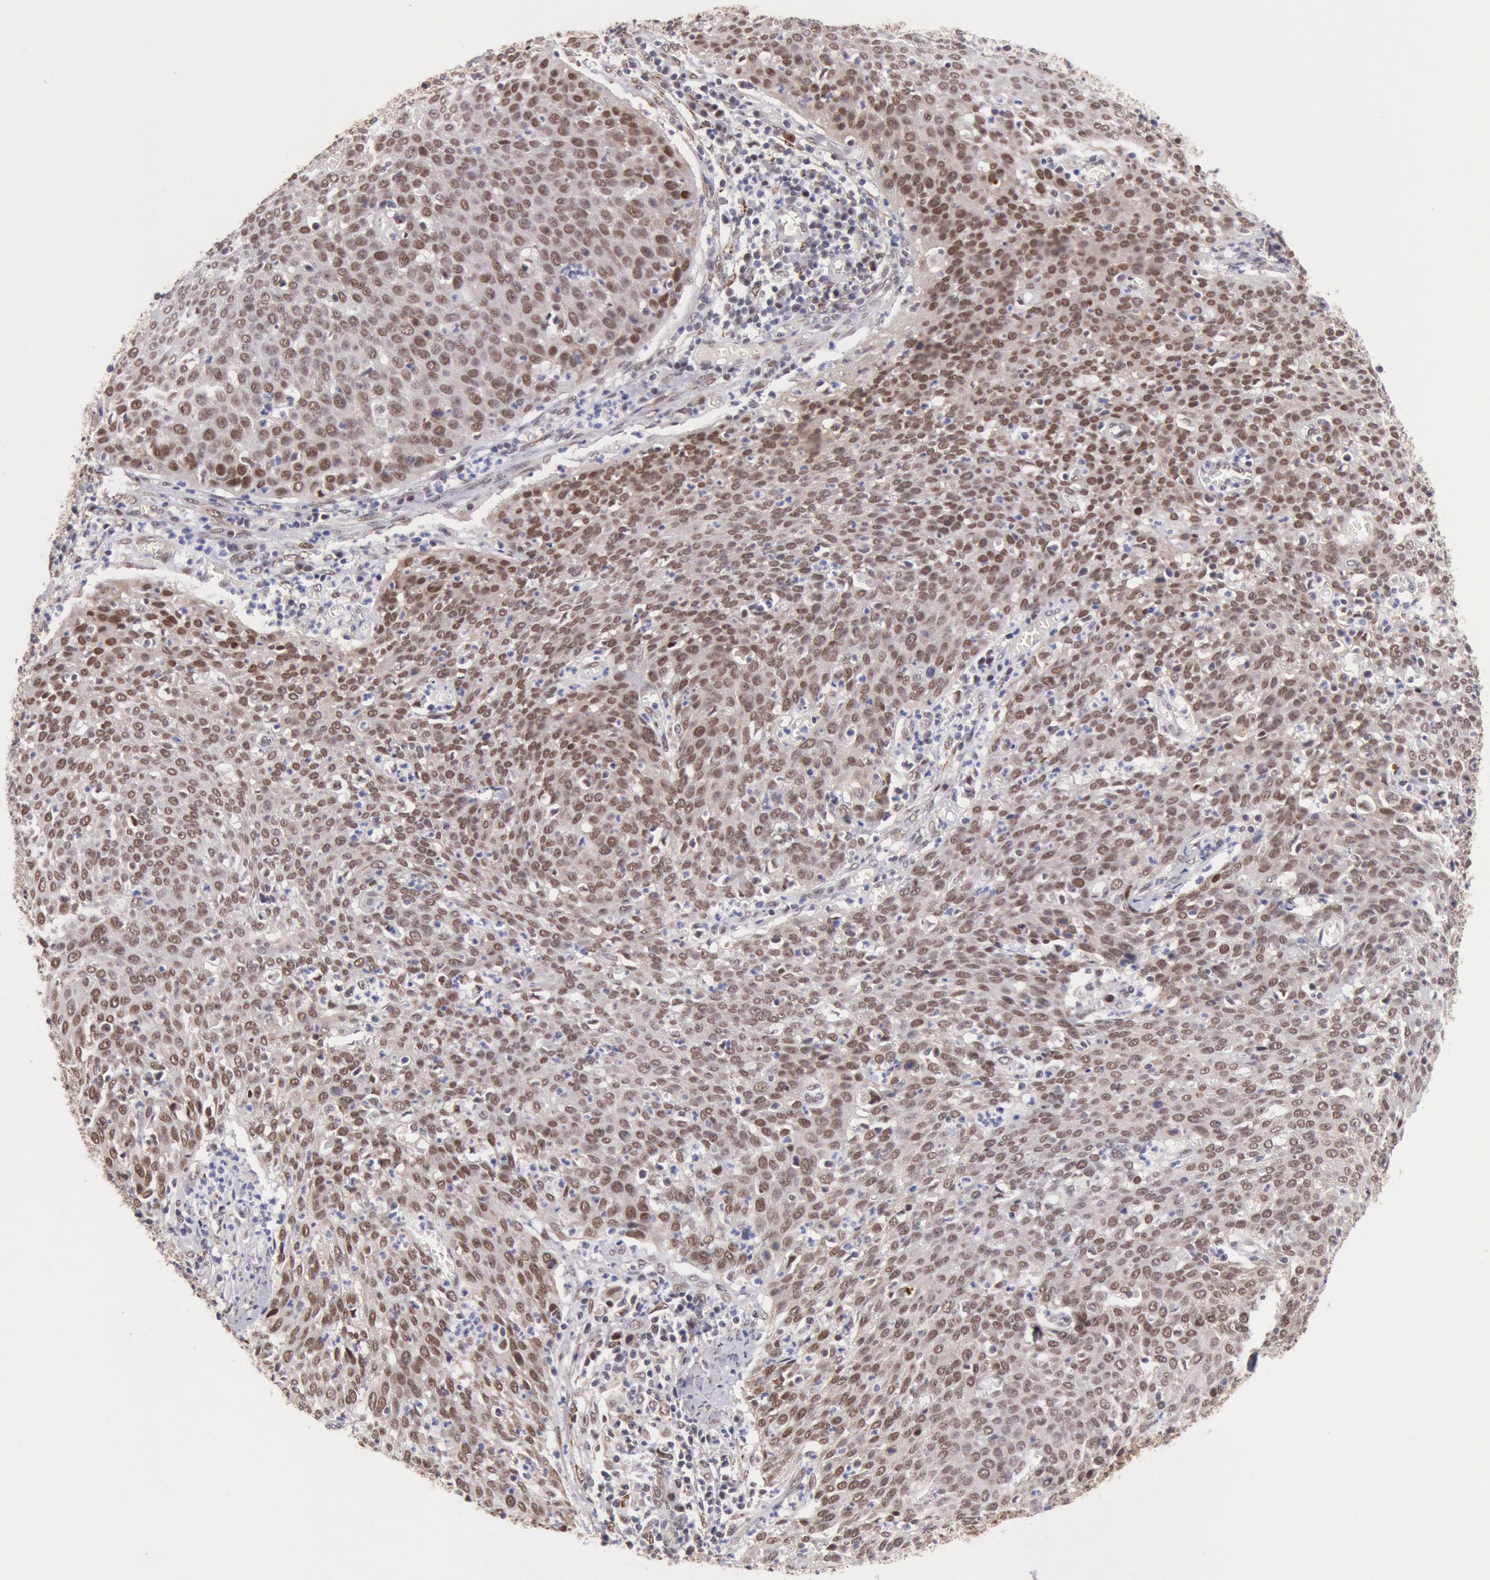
{"staining": {"intensity": "moderate", "quantity": ">75%", "location": "cytoplasmic/membranous,nuclear"}, "tissue": "cervical cancer", "cell_type": "Tumor cells", "image_type": "cancer", "snomed": [{"axis": "morphology", "description": "Squamous cell carcinoma, NOS"}, {"axis": "topography", "description": "Cervix"}], "caption": "Human cervical cancer (squamous cell carcinoma) stained with a brown dye reveals moderate cytoplasmic/membranous and nuclear positive expression in approximately >75% of tumor cells.", "gene": "CDKN2B", "patient": {"sex": "female", "age": 38}}